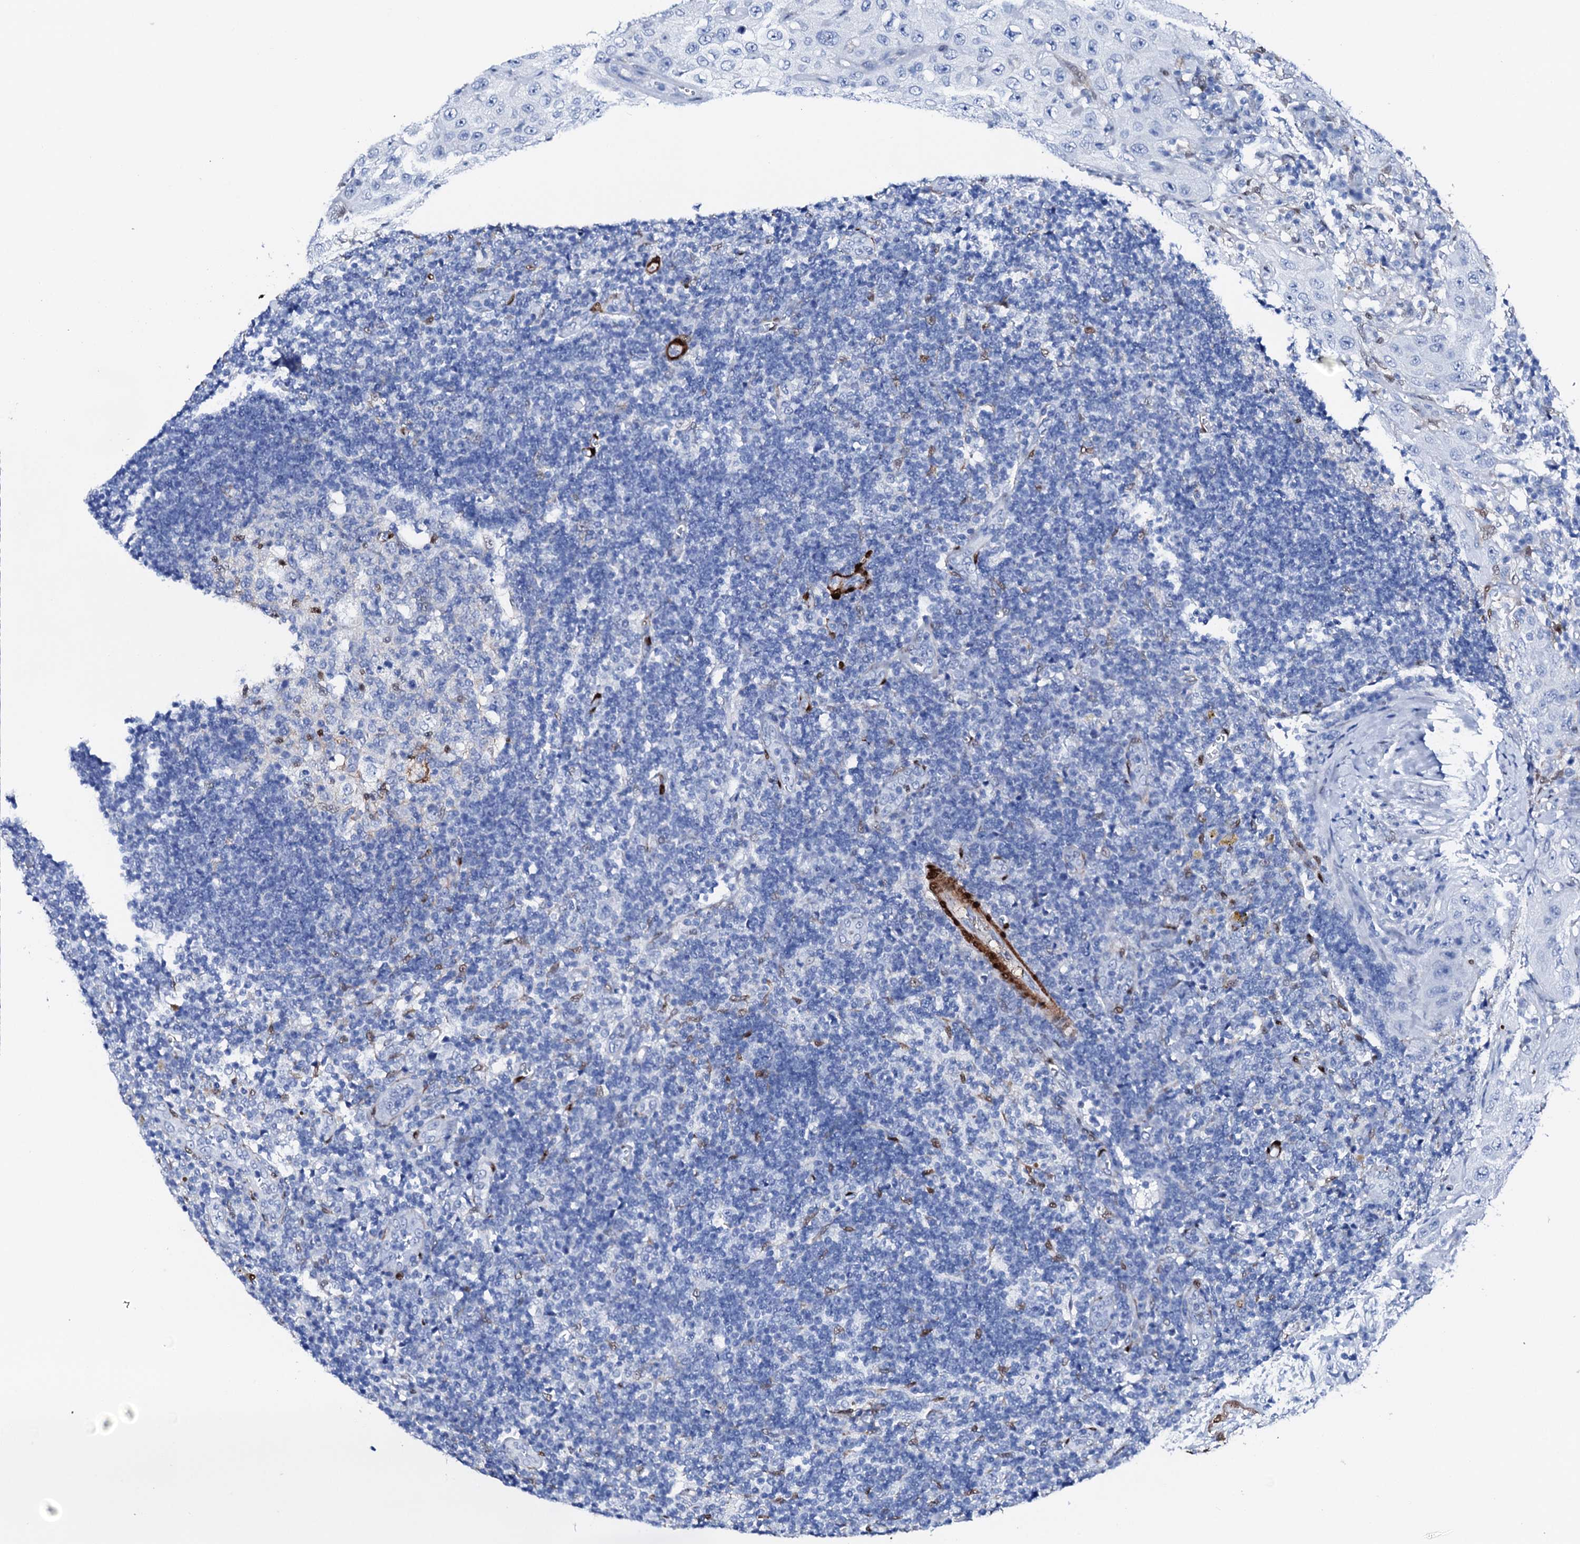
{"staining": {"intensity": "negative", "quantity": "none", "location": "none"}, "tissue": "lymph node", "cell_type": "Non-germinal center cells", "image_type": "normal", "snomed": [{"axis": "morphology", "description": "Normal tissue, NOS"}, {"axis": "morphology", "description": "Squamous cell carcinoma, metastatic, NOS"}, {"axis": "topography", "description": "Lymph node"}], "caption": "A high-resolution micrograph shows immunohistochemistry (IHC) staining of unremarkable lymph node, which displays no significant expression in non-germinal center cells.", "gene": "NRIP2", "patient": {"sex": "male", "age": 73}}